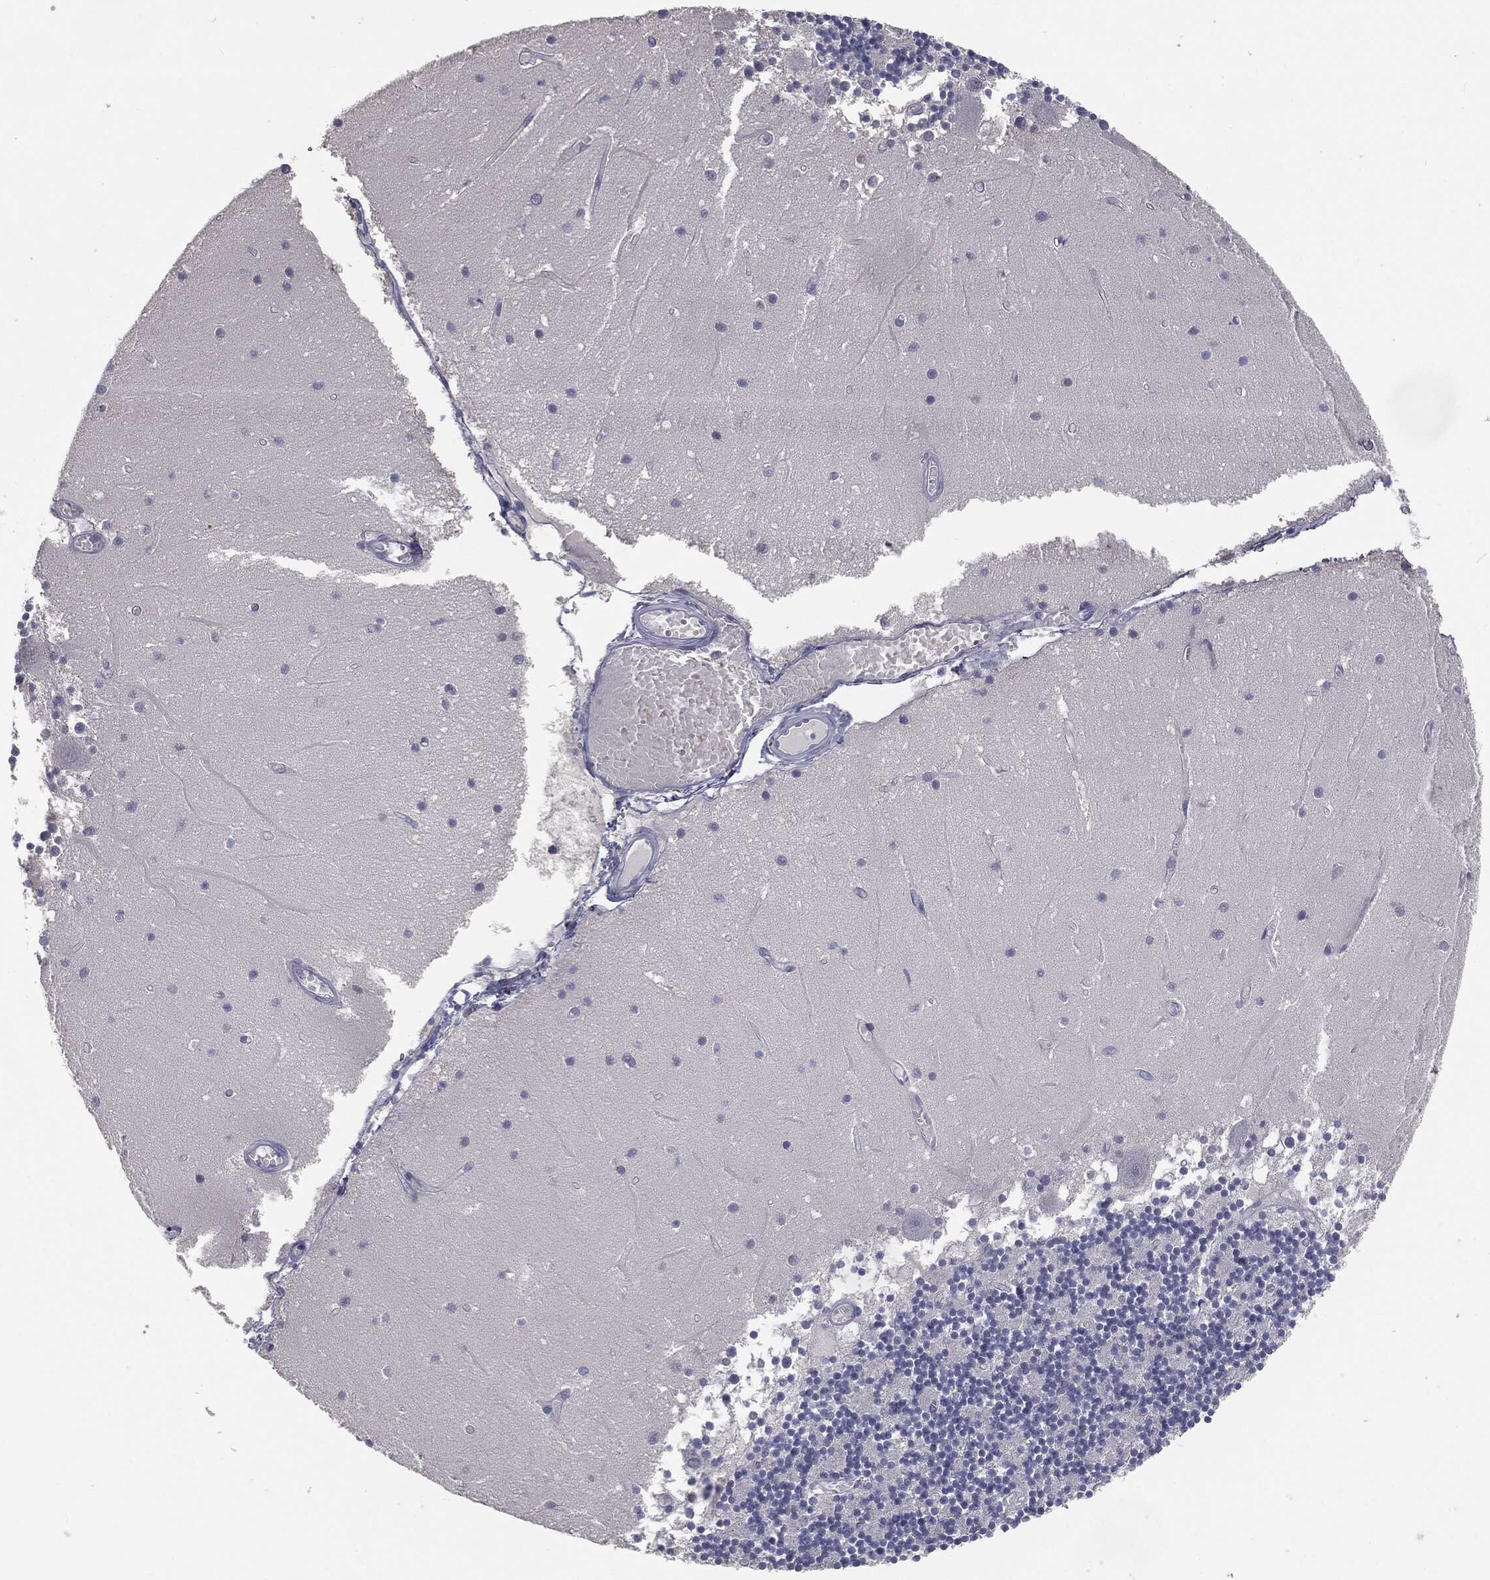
{"staining": {"intensity": "negative", "quantity": "none", "location": "none"}, "tissue": "cerebellum", "cell_type": "Cells in granular layer", "image_type": "normal", "snomed": [{"axis": "morphology", "description": "Normal tissue, NOS"}, {"axis": "topography", "description": "Cerebellum"}], "caption": "This is a histopathology image of immunohistochemistry staining of benign cerebellum, which shows no expression in cells in granular layer. Brightfield microscopy of immunohistochemistry stained with DAB (3,3'-diaminobenzidine) (brown) and hematoxylin (blue), captured at high magnification.", "gene": "MUC5AC", "patient": {"sex": "female", "age": 28}}